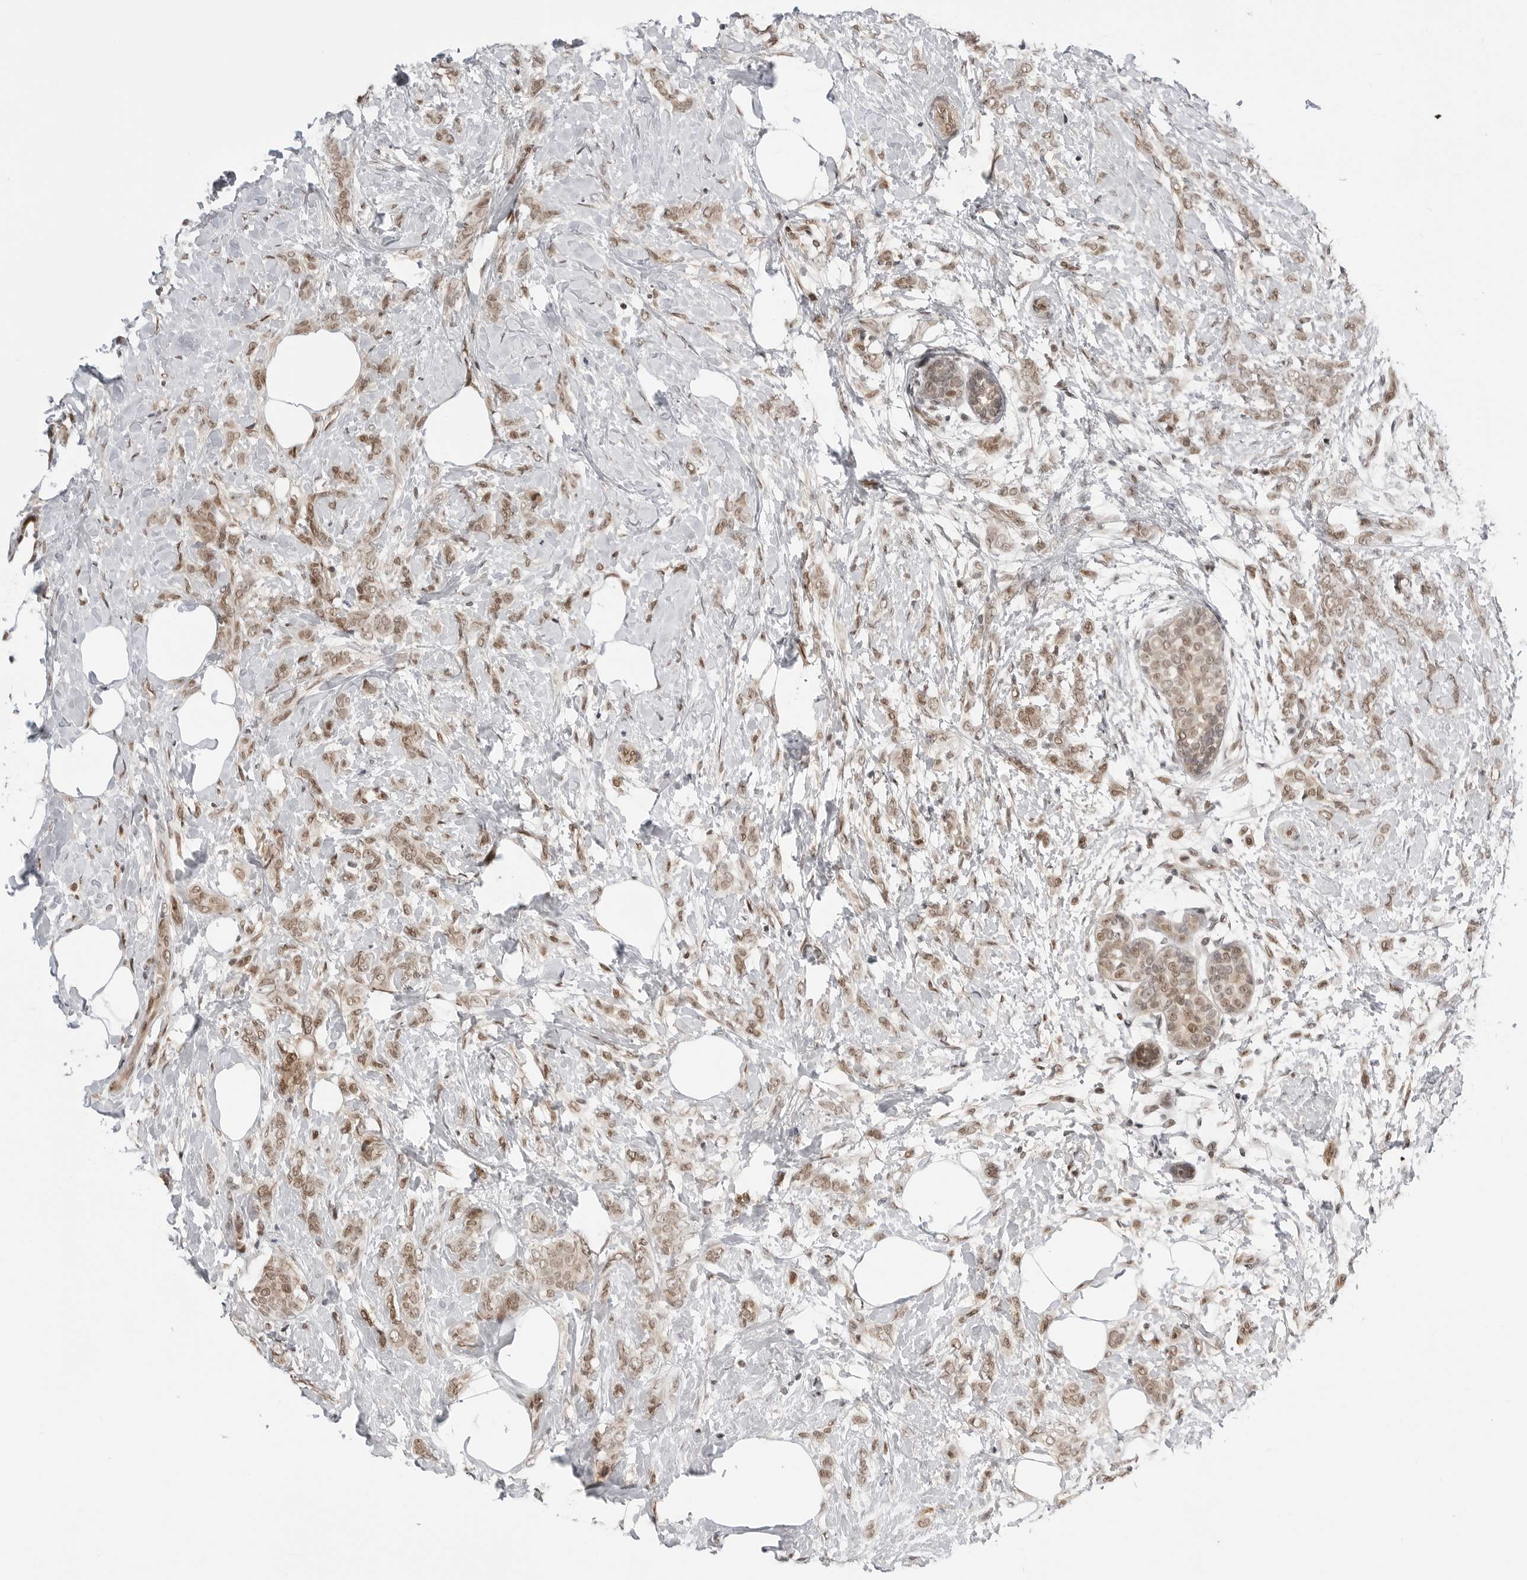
{"staining": {"intensity": "moderate", "quantity": ">75%", "location": "cytoplasmic/membranous,nuclear"}, "tissue": "breast cancer", "cell_type": "Tumor cells", "image_type": "cancer", "snomed": [{"axis": "morphology", "description": "Lobular carcinoma, in situ"}, {"axis": "morphology", "description": "Lobular carcinoma"}, {"axis": "topography", "description": "Breast"}], "caption": "Tumor cells reveal medium levels of moderate cytoplasmic/membranous and nuclear staining in about >75% of cells in breast cancer (lobular carcinoma in situ).", "gene": "C8orf33", "patient": {"sex": "female", "age": 41}}